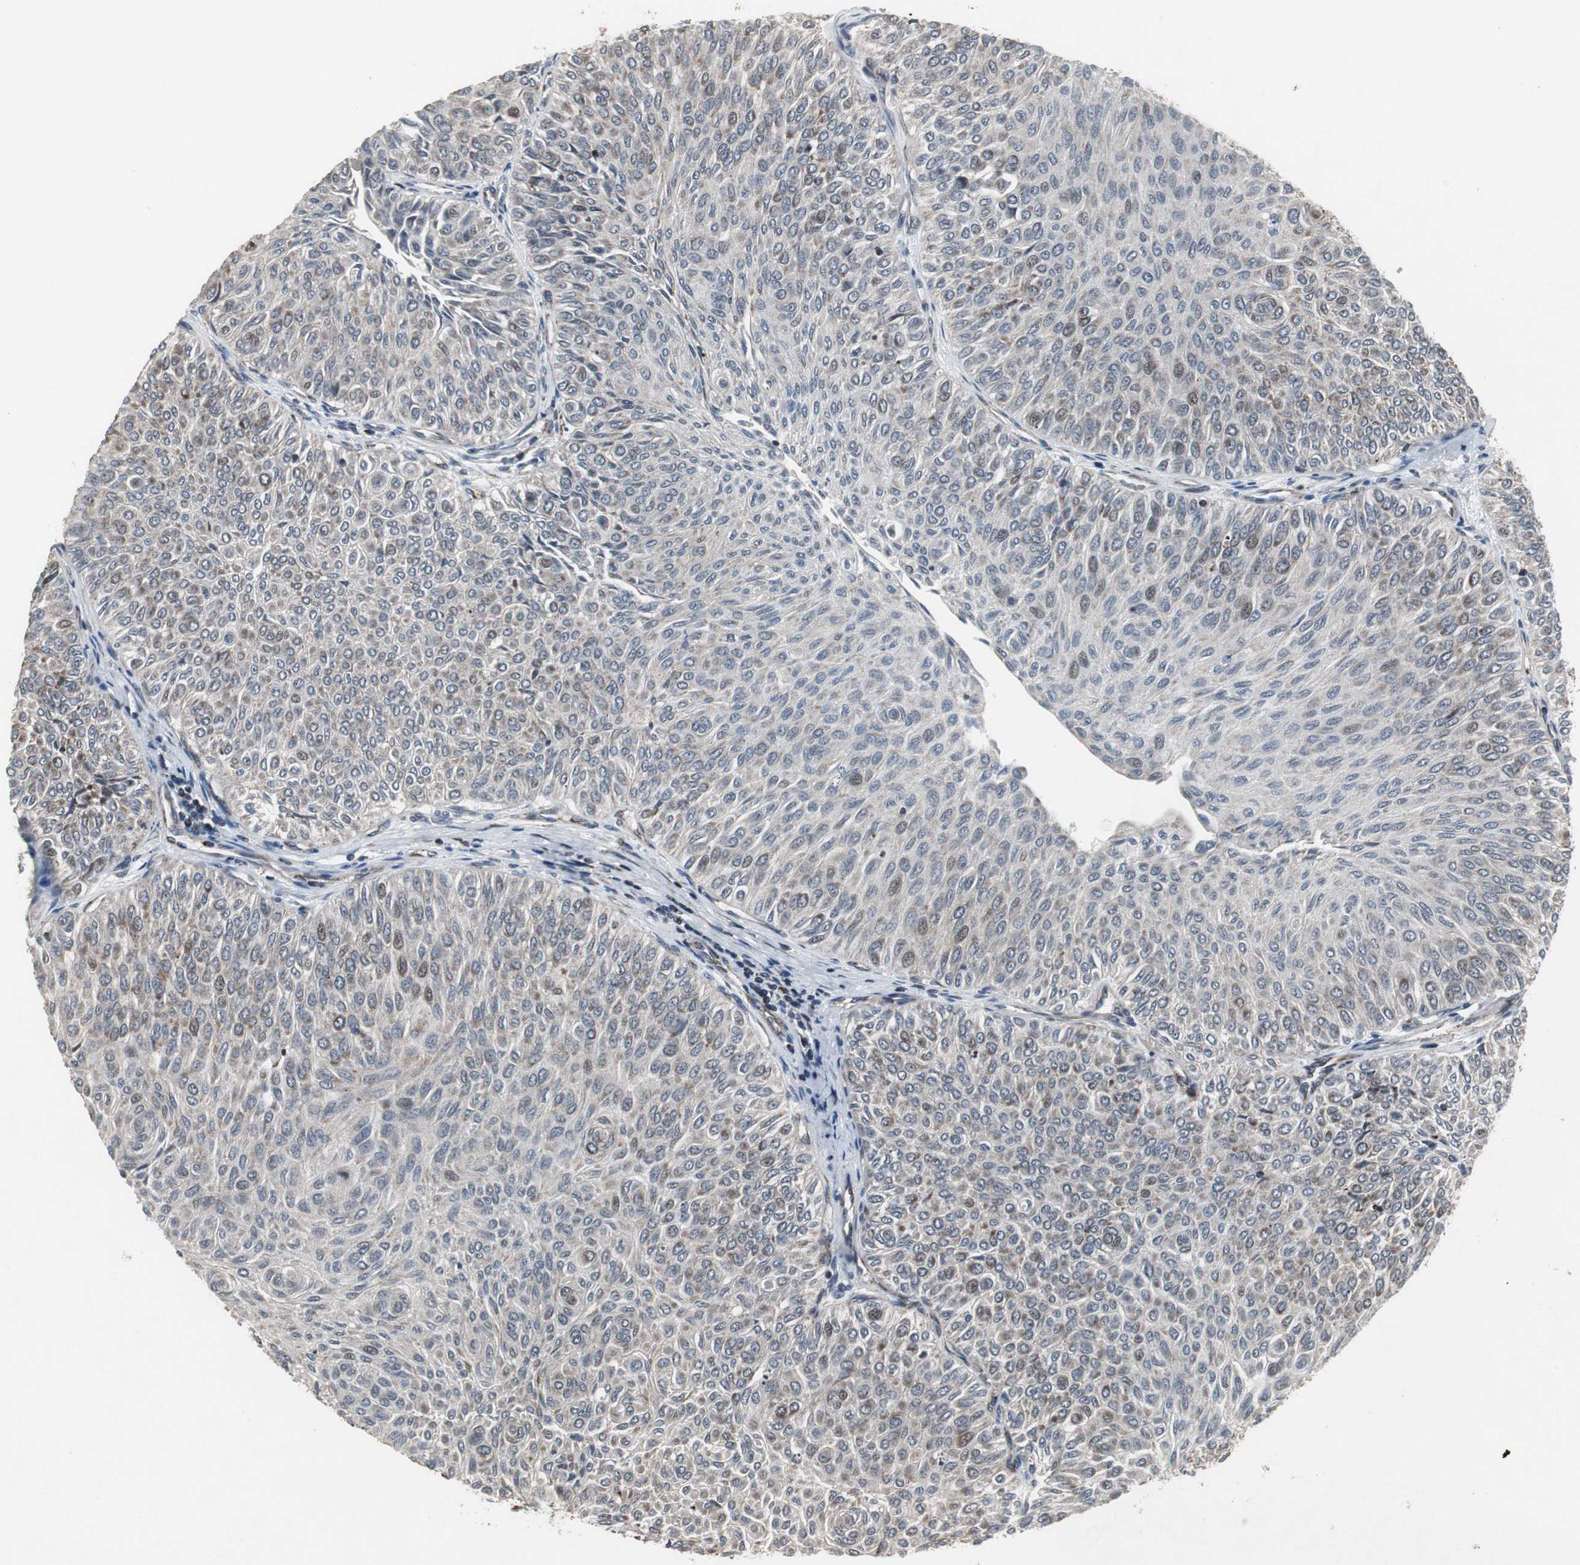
{"staining": {"intensity": "moderate", "quantity": "<25%", "location": "cytoplasmic/membranous"}, "tissue": "urothelial cancer", "cell_type": "Tumor cells", "image_type": "cancer", "snomed": [{"axis": "morphology", "description": "Urothelial carcinoma, Low grade"}, {"axis": "topography", "description": "Urinary bladder"}], "caption": "Human urothelial cancer stained with a protein marker shows moderate staining in tumor cells.", "gene": "MRPL40", "patient": {"sex": "male", "age": 78}}